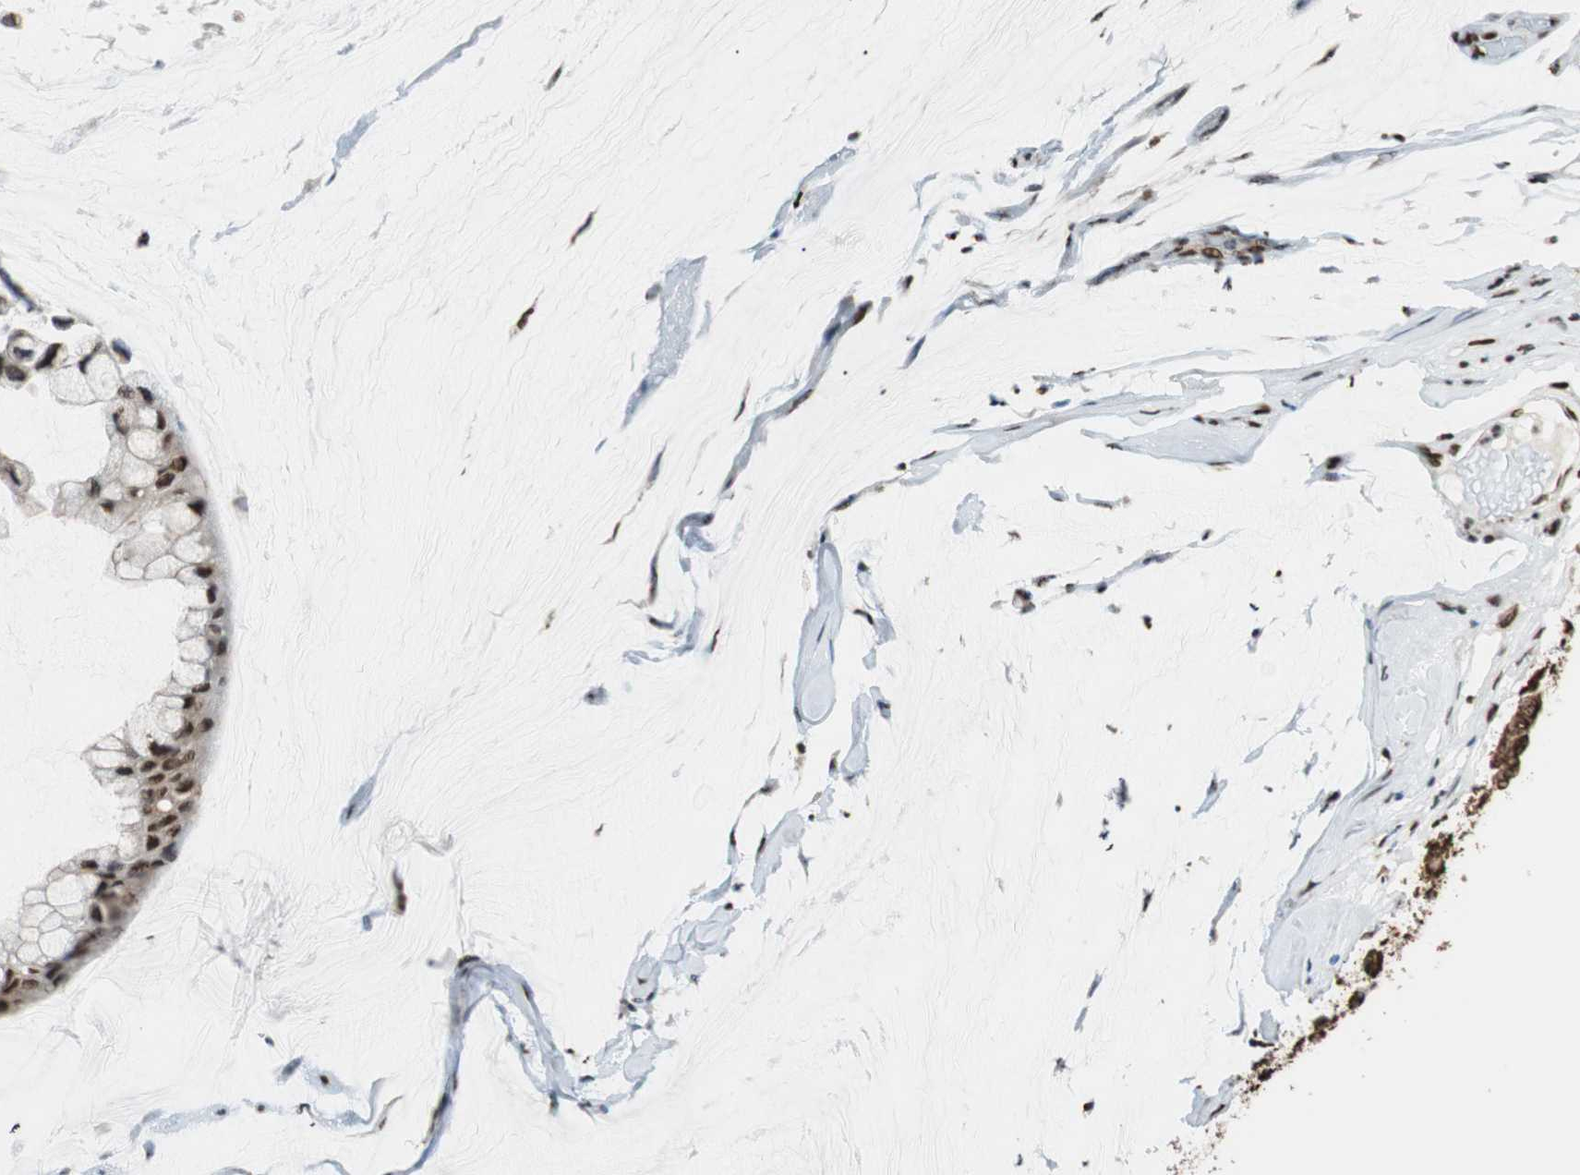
{"staining": {"intensity": "moderate", "quantity": ">75%", "location": "nuclear"}, "tissue": "ovarian cancer", "cell_type": "Tumor cells", "image_type": "cancer", "snomed": [{"axis": "morphology", "description": "Cystadenocarcinoma, mucinous, NOS"}, {"axis": "topography", "description": "Ovary"}], "caption": "Human ovarian mucinous cystadenocarcinoma stained for a protein (brown) displays moderate nuclear positive expression in about >75% of tumor cells.", "gene": "FANCG", "patient": {"sex": "female", "age": 39}}